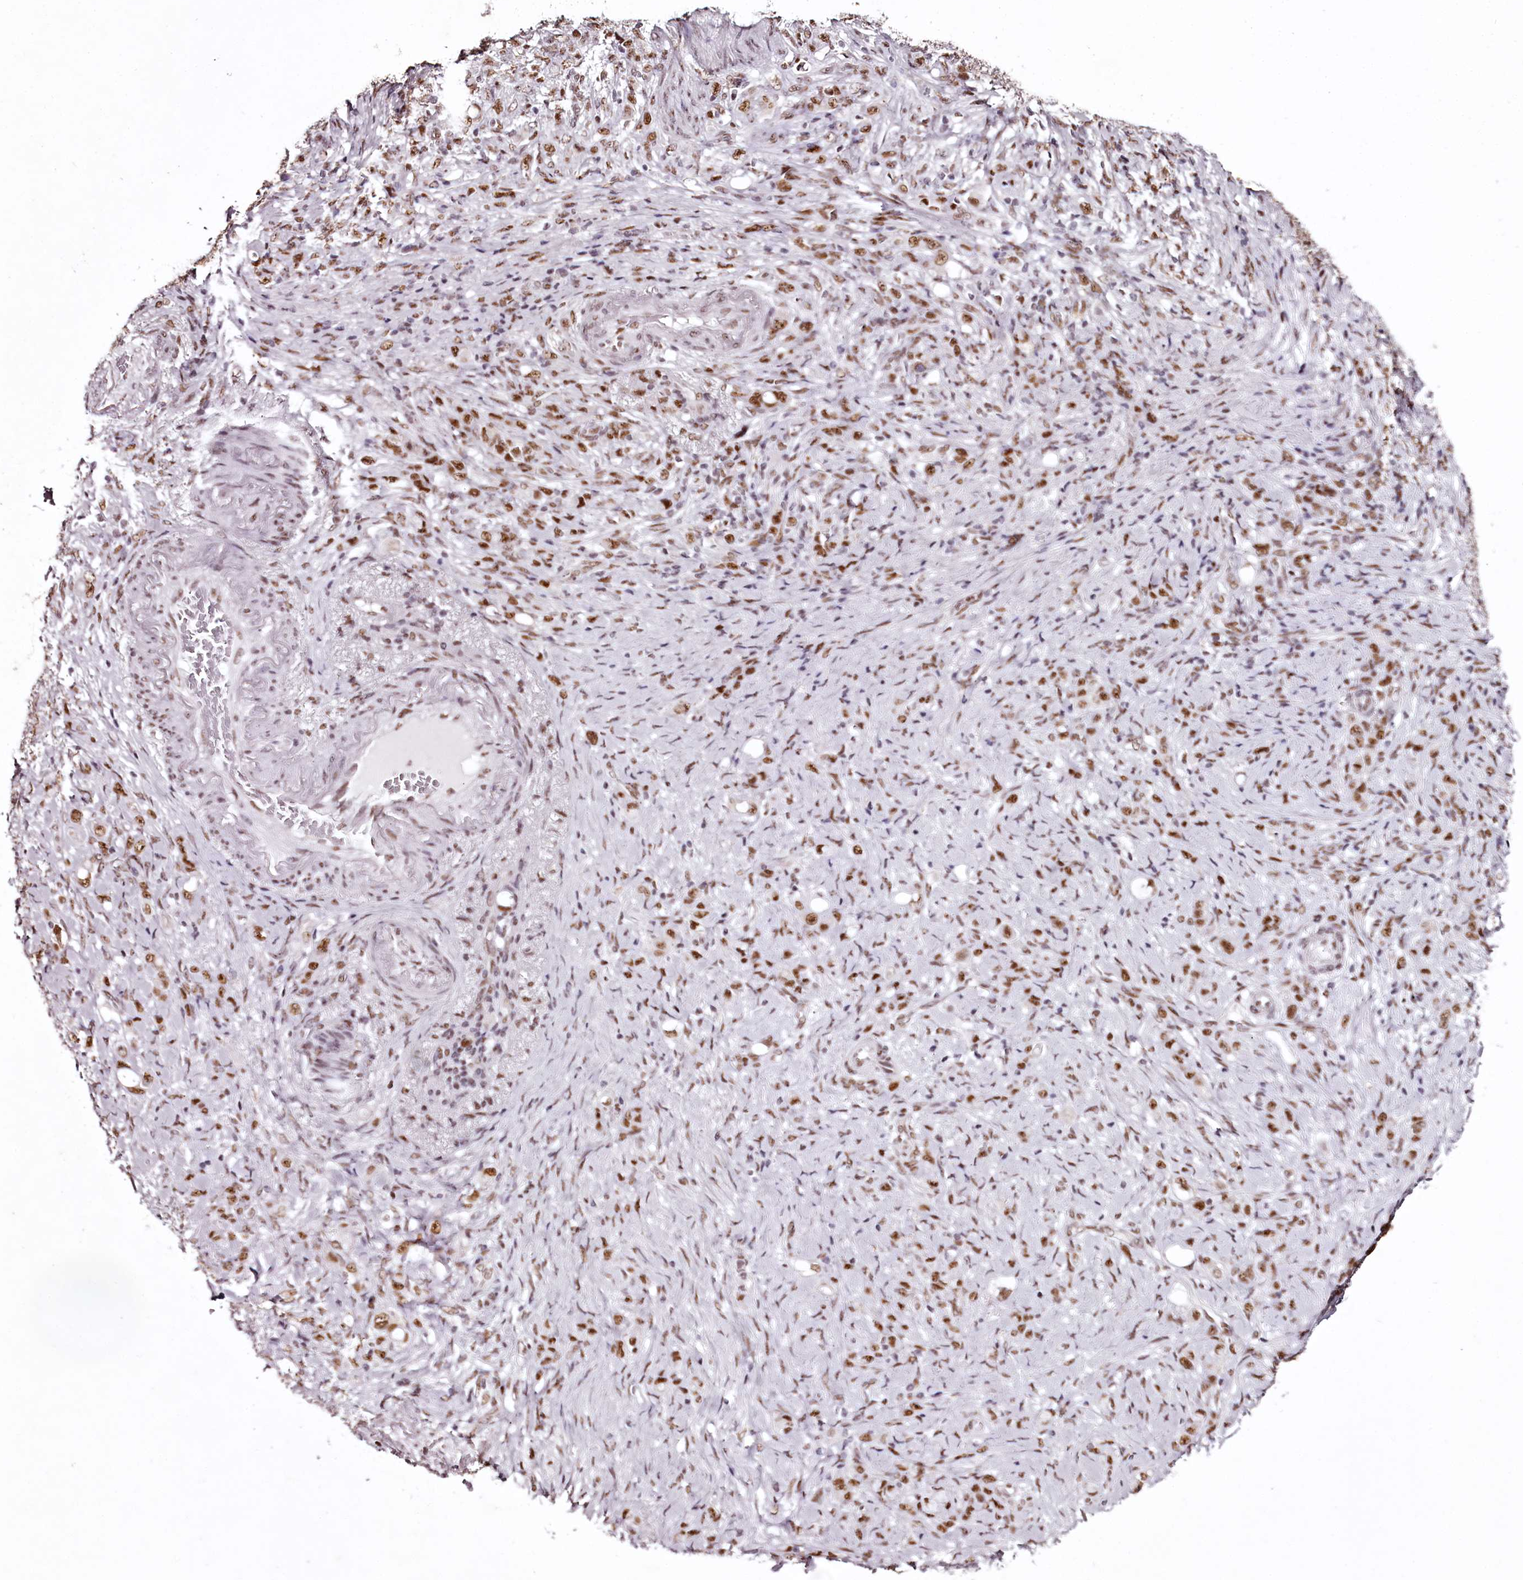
{"staining": {"intensity": "moderate", "quantity": ">75%", "location": "nuclear"}, "tissue": "stomach cancer", "cell_type": "Tumor cells", "image_type": "cancer", "snomed": [{"axis": "morphology", "description": "Adenocarcinoma, NOS"}, {"axis": "topography", "description": "Stomach"}], "caption": "Protein expression analysis of human stomach cancer (adenocarcinoma) reveals moderate nuclear staining in approximately >75% of tumor cells. (IHC, brightfield microscopy, high magnification).", "gene": "PSPC1", "patient": {"sex": "female", "age": 79}}